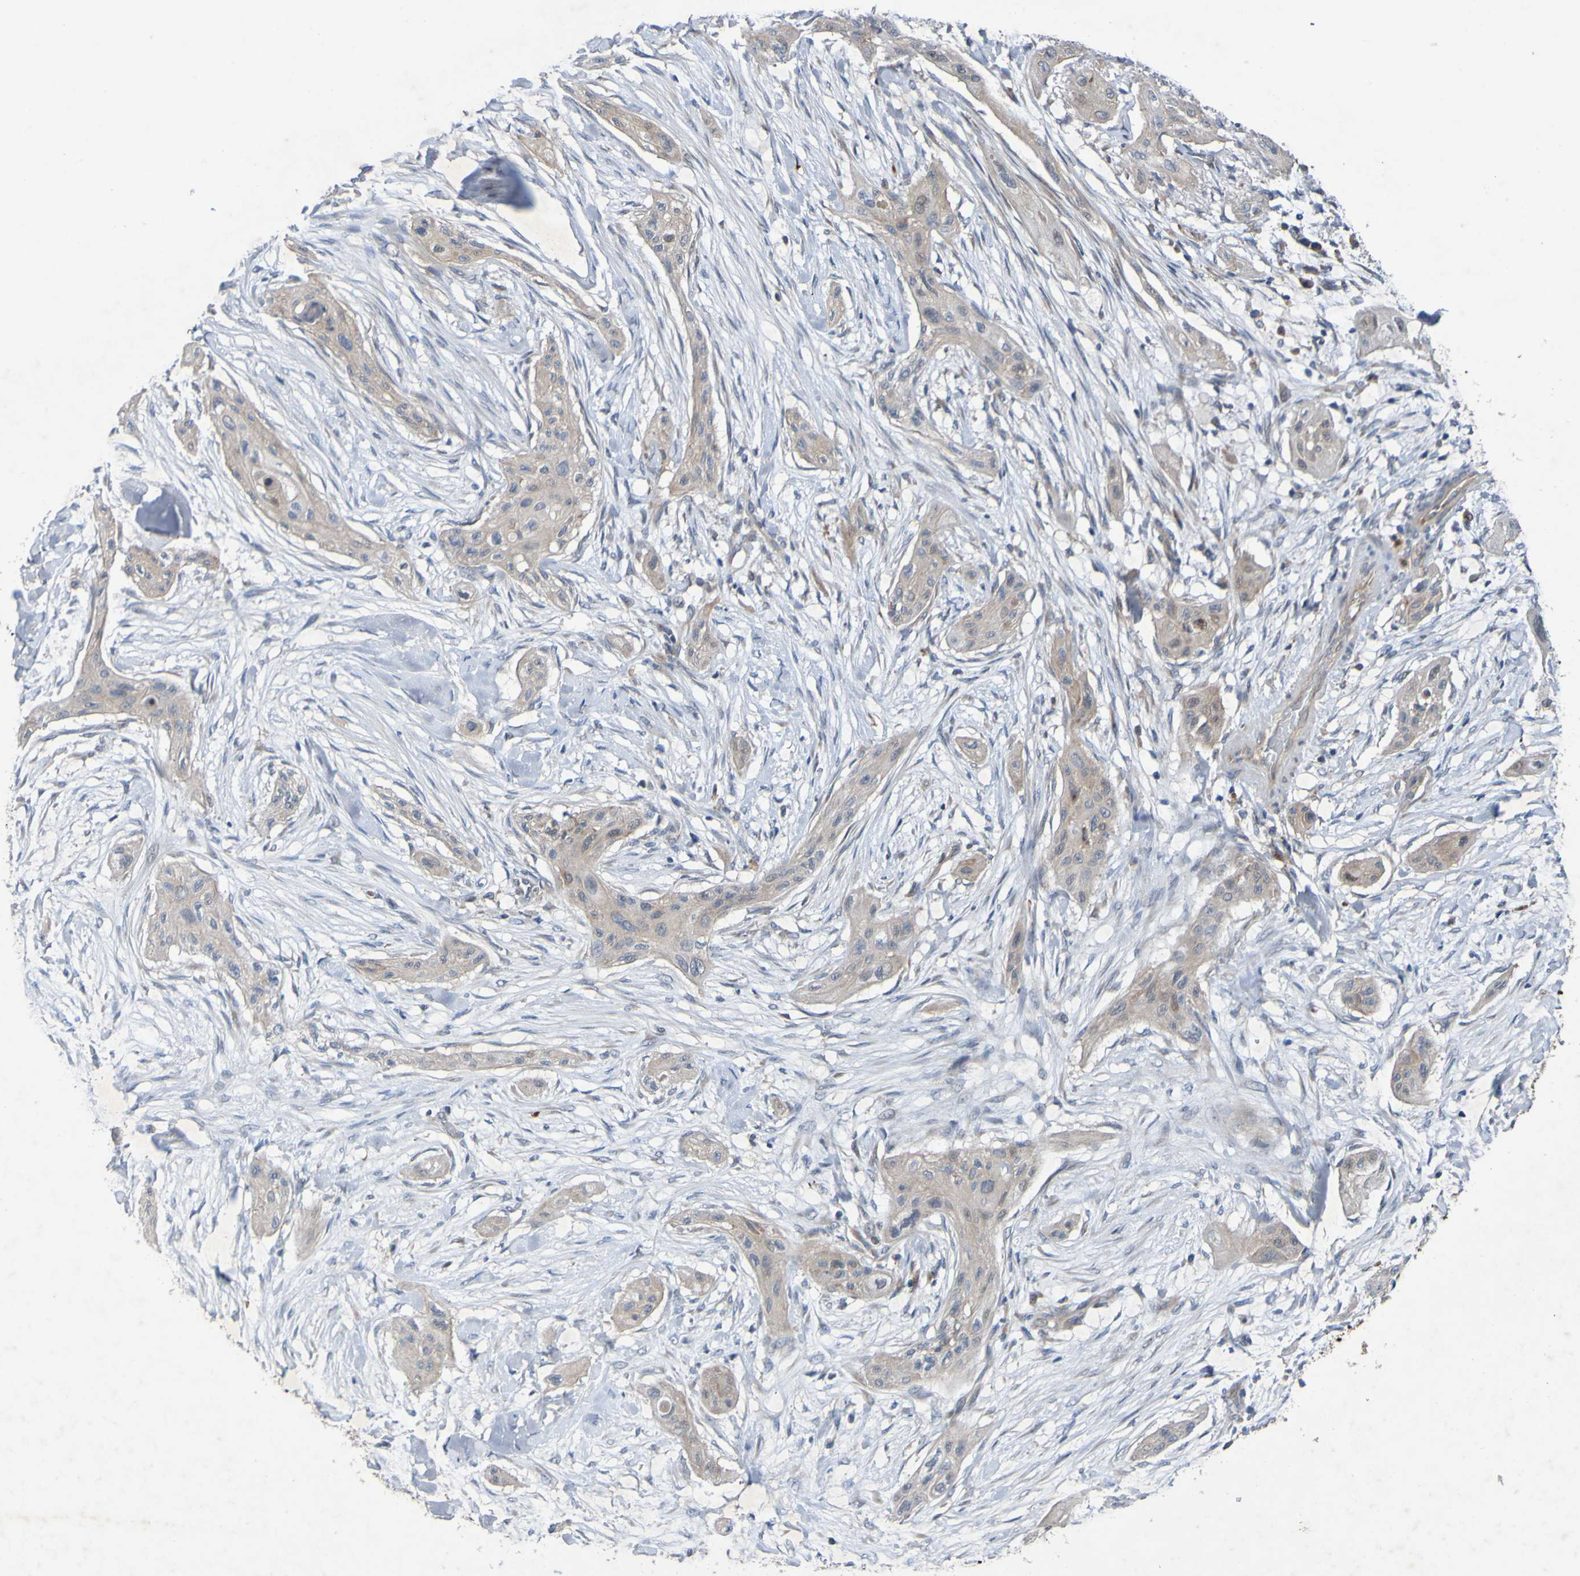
{"staining": {"intensity": "weak", "quantity": ">75%", "location": "cytoplasmic/membranous"}, "tissue": "lung cancer", "cell_type": "Tumor cells", "image_type": "cancer", "snomed": [{"axis": "morphology", "description": "Squamous cell carcinoma, NOS"}, {"axis": "topography", "description": "Lung"}], "caption": "Protein staining of lung cancer (squamous cell carcinoma) tissue exhibits weak cytoplasmic/membranous expression in approximately >75% of tumor cells.", "gene": "SDK1", "patient": {"sex": "female", "age": 47}}